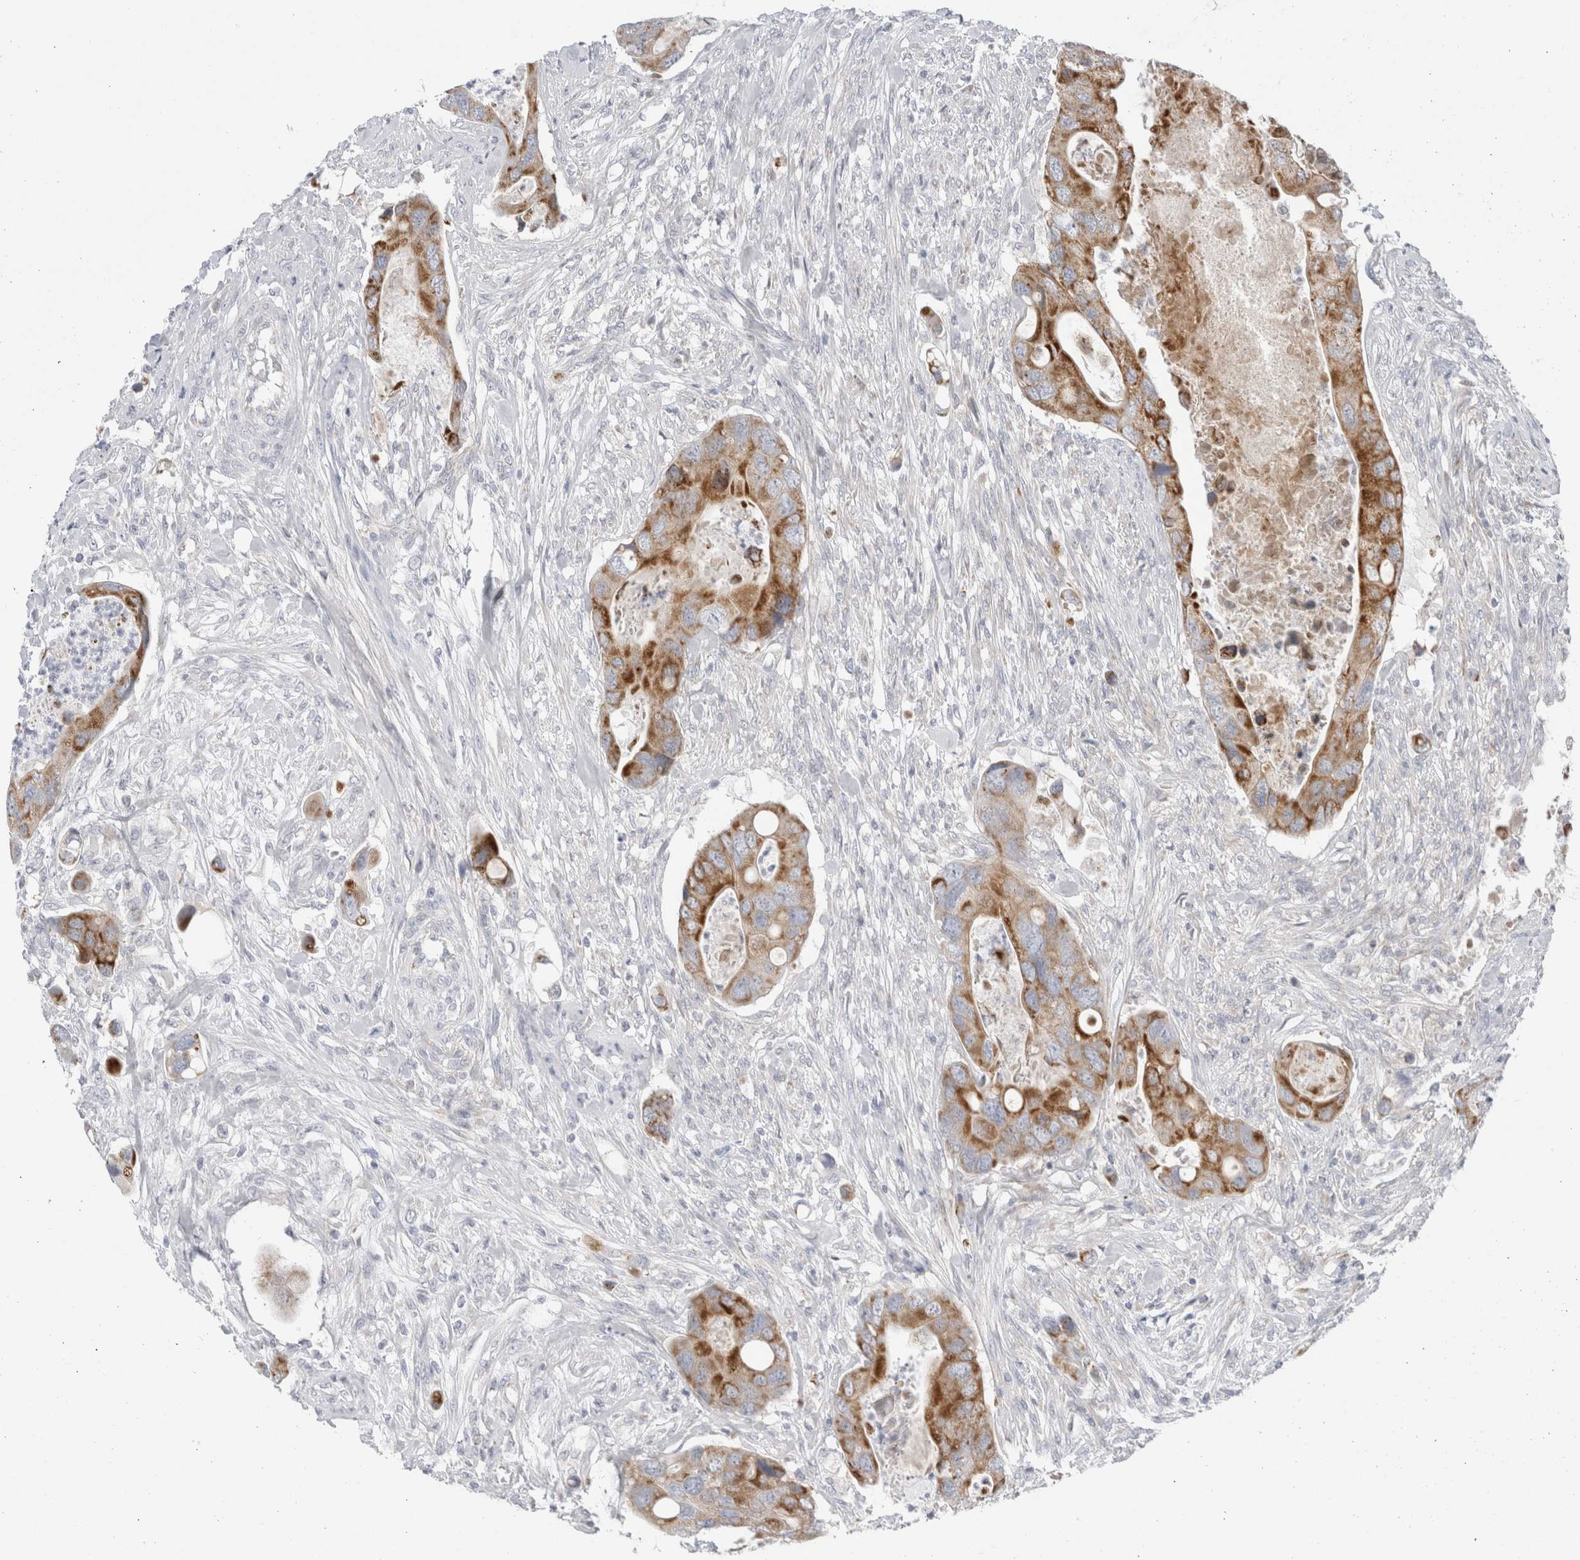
{"staining": {"intensity": "strong", "quantity": ">75%", "location": "cytoplasmic/membranous"}, "tissue": "colorectal cancer", "cell_type": "Tumor cells", "image_type": "cancer", "snomed": [{"axis": "morphology", "description": "Adenocarcinoma, NOS"}, {"axis": "topography", "description": "Rectum"}], "caption": "IHC micrograph of human colorectal adenocarcinoma stained for a protein (brown), which exhibits high levels of strong cytoplasmic/membranous staining in approximately >75% of tumor cells.", "gene": "FAHD1", "patient": {"sex": "female", "age": 57}}